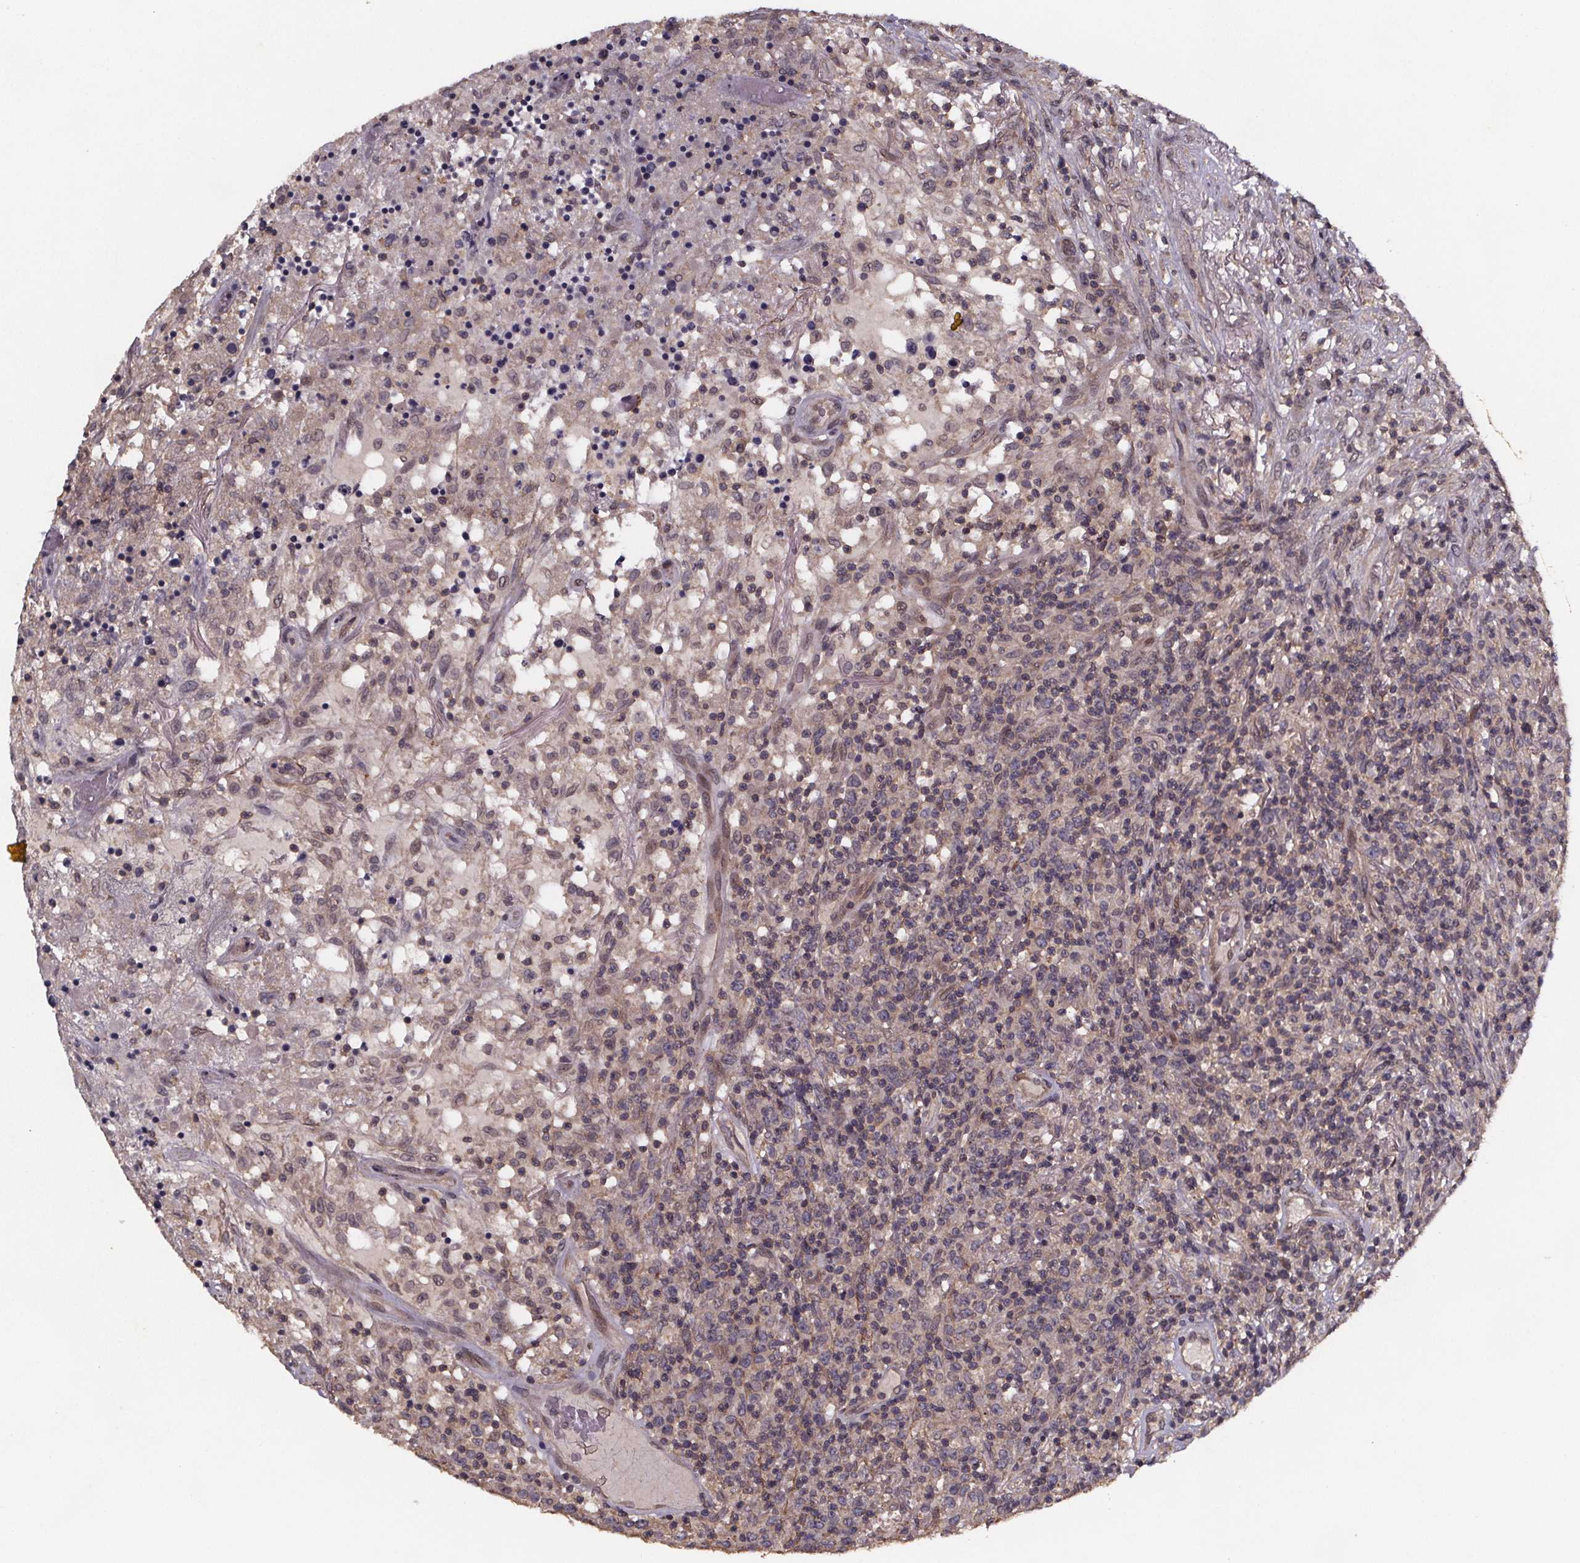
{"staining": {"intensity": "negative", "quantity": "none", "location": "none"}, "tissue": "lymphoma", "cell_type": "Tumor cells", "image_type": "cancer", "snomed": [{"axis": "morphology", "description": "Malignant lymphoma, non-Hodgkin's type, High grade"}, {"axis": "topography", "description": "Lung"}], "caption": "Immunohistochemistry (IHC) histopathology image of neoplastic tissue: human lymphoma stained with DAB reveals no significant protein expression in tumor cells.", "gene": "PIERCE2", "patient": {"sex": "male", "age": 79}}